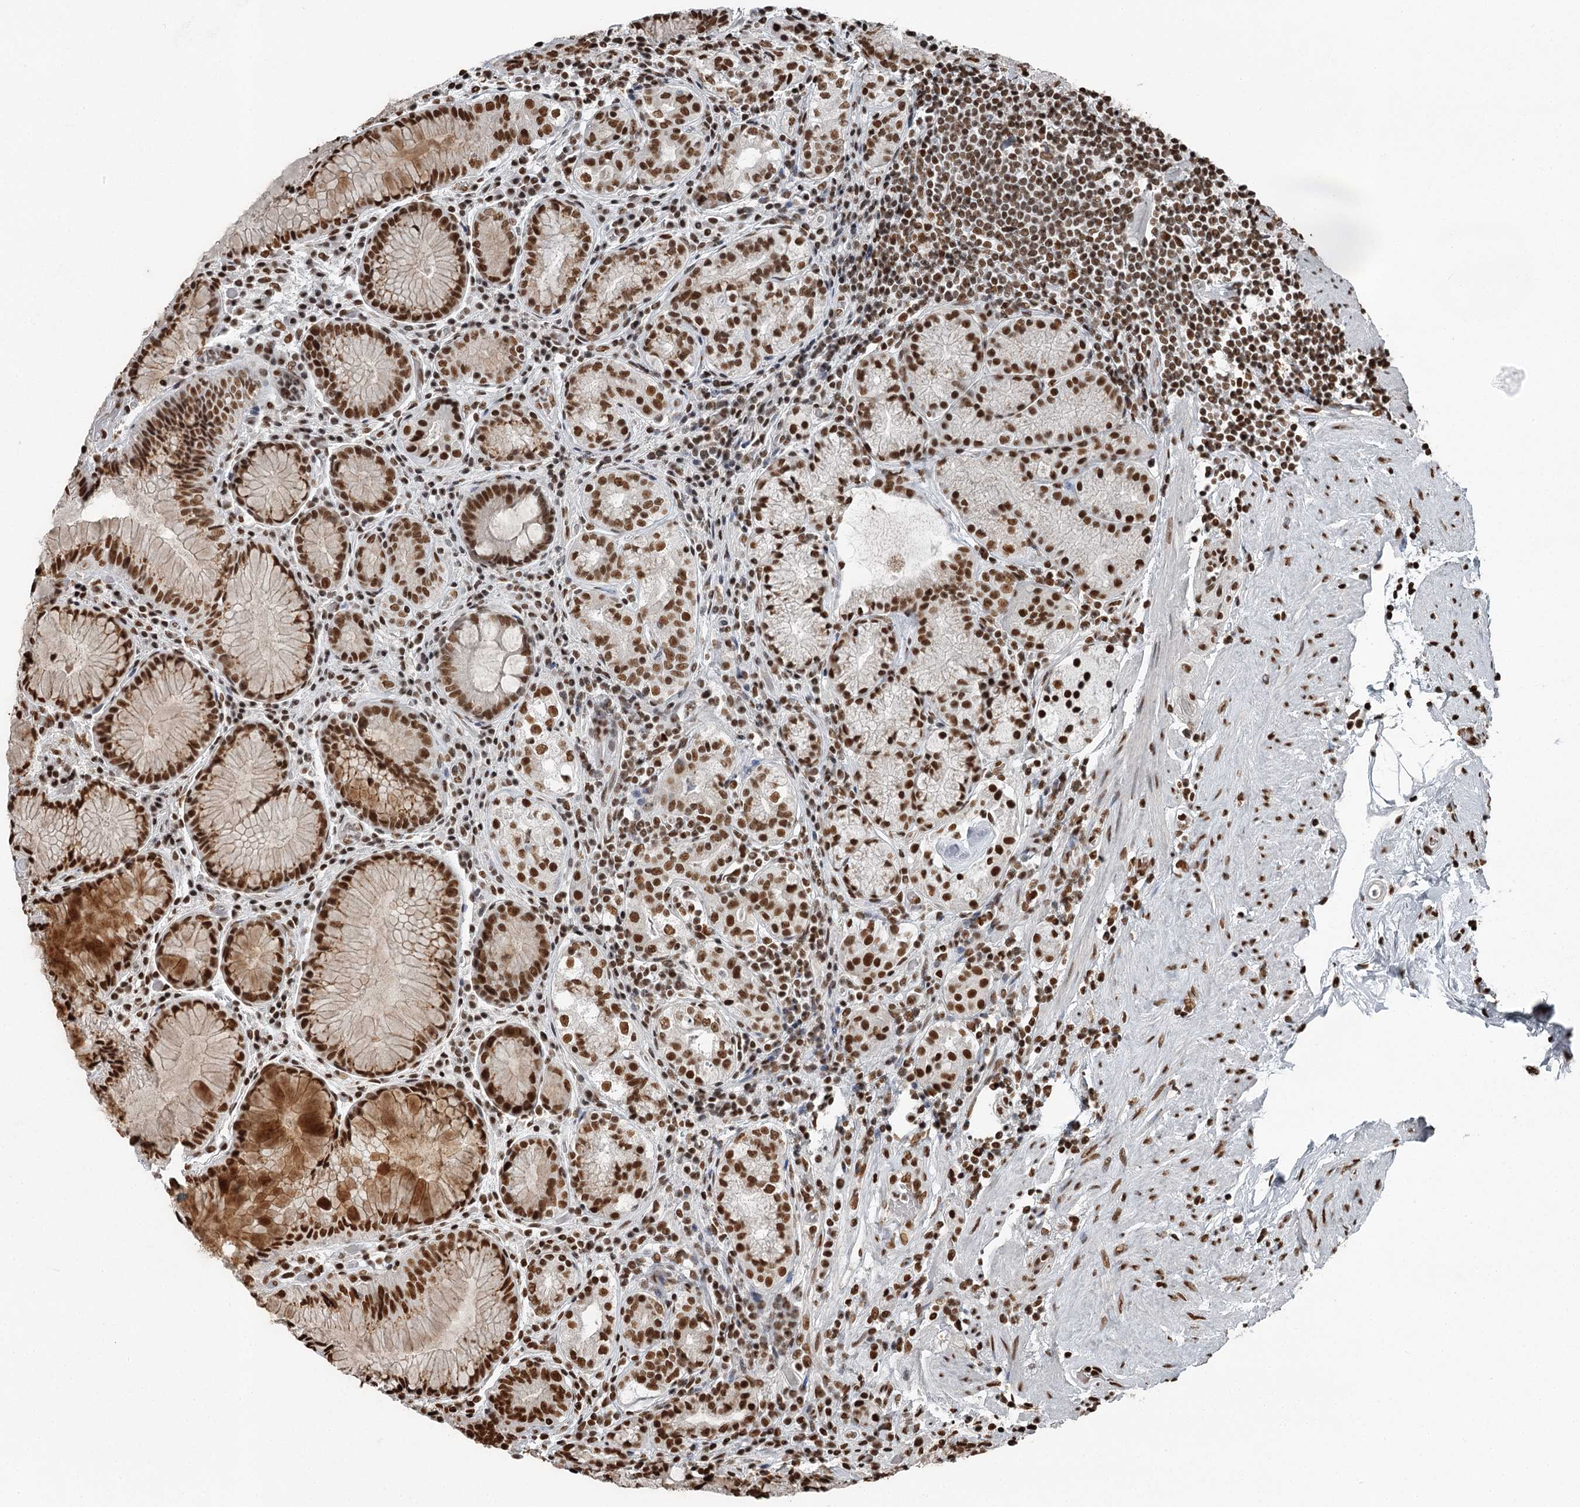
{"staining": {"intensity": "strong", "quantity": ">75%", "location": "cytoplasmic/membranous,nuclear"}, "tissue": "stomach", "cell_type": "Glandular cells", "image_type": "normal", "snomed": [{"axis": "morphology", "description": "Normal tissue, NOS"}, {"axis": "topography", "description": "Stomach, upper"}, {"axis": "topography", "description": "Stomach, lower"}], "caption": "This micrograph demonstrates immunohistochemistry (IHC) staining of unremarkable stomach, with high strong cytoplasmic/membranous,nuclear expression in approximately >75% of glandular cells.", "gene": "RBBP7", "patient": {"sex": "female", "age": 76}}